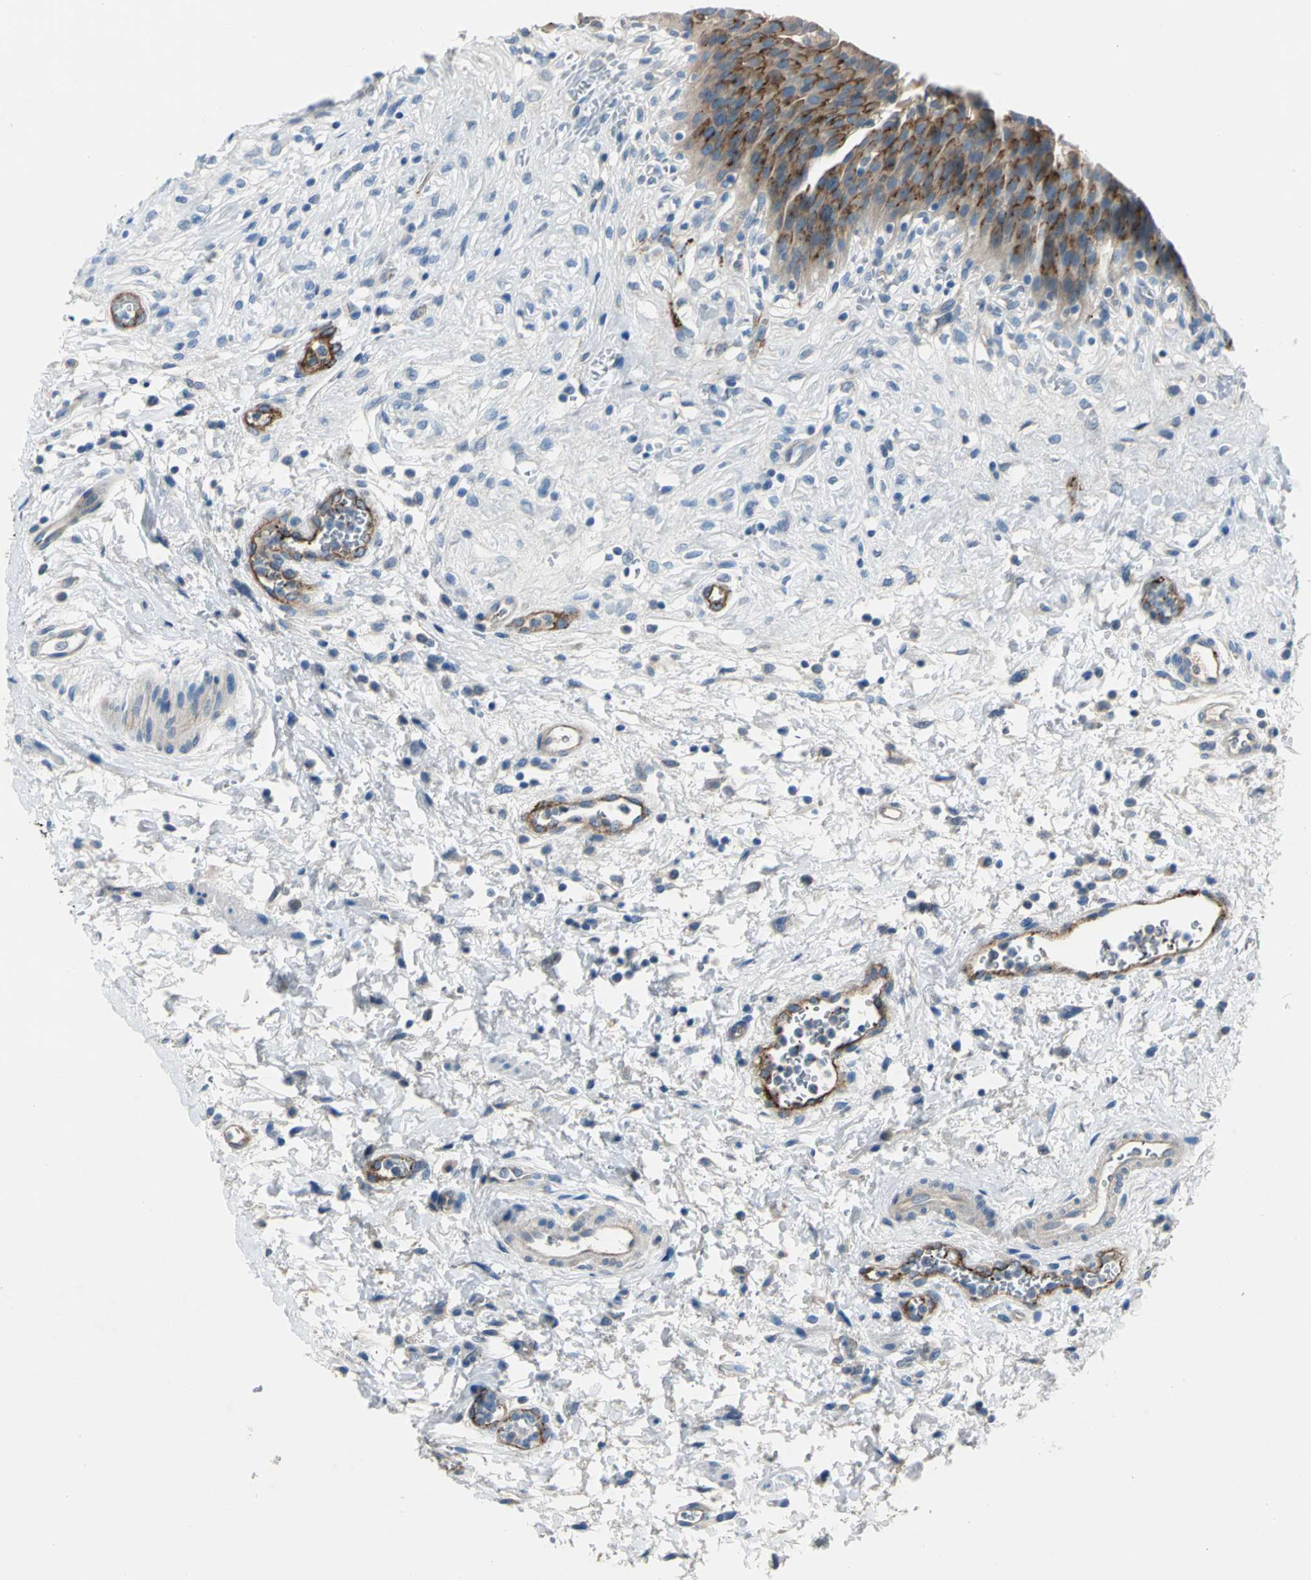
{"staining": {"intensity": "strong", "quantity": ">75%", "location": "cytoplasmic/membranous"}, "tissue": "urinary bladder", "cell_type": "Urothelial cells", "image_type": "normal", "snomed": [{"axis": "morphology", "description": "Normal tissue, NOS"}, {"axis": "morphology", "description": "Dysplasia, NOS"}, {"axis": "topography", "description": "Urinary bladder"}], "caption": "Immunohistochemical staining of unremarkable urinary bladder shows high levels of strong cytoplasmic/membranous positivity in approximately >75% of urothelial cells. Nuclei are stained in blue.", "gene": "SELP", "patient": {"sex": "male", "age": 35}}